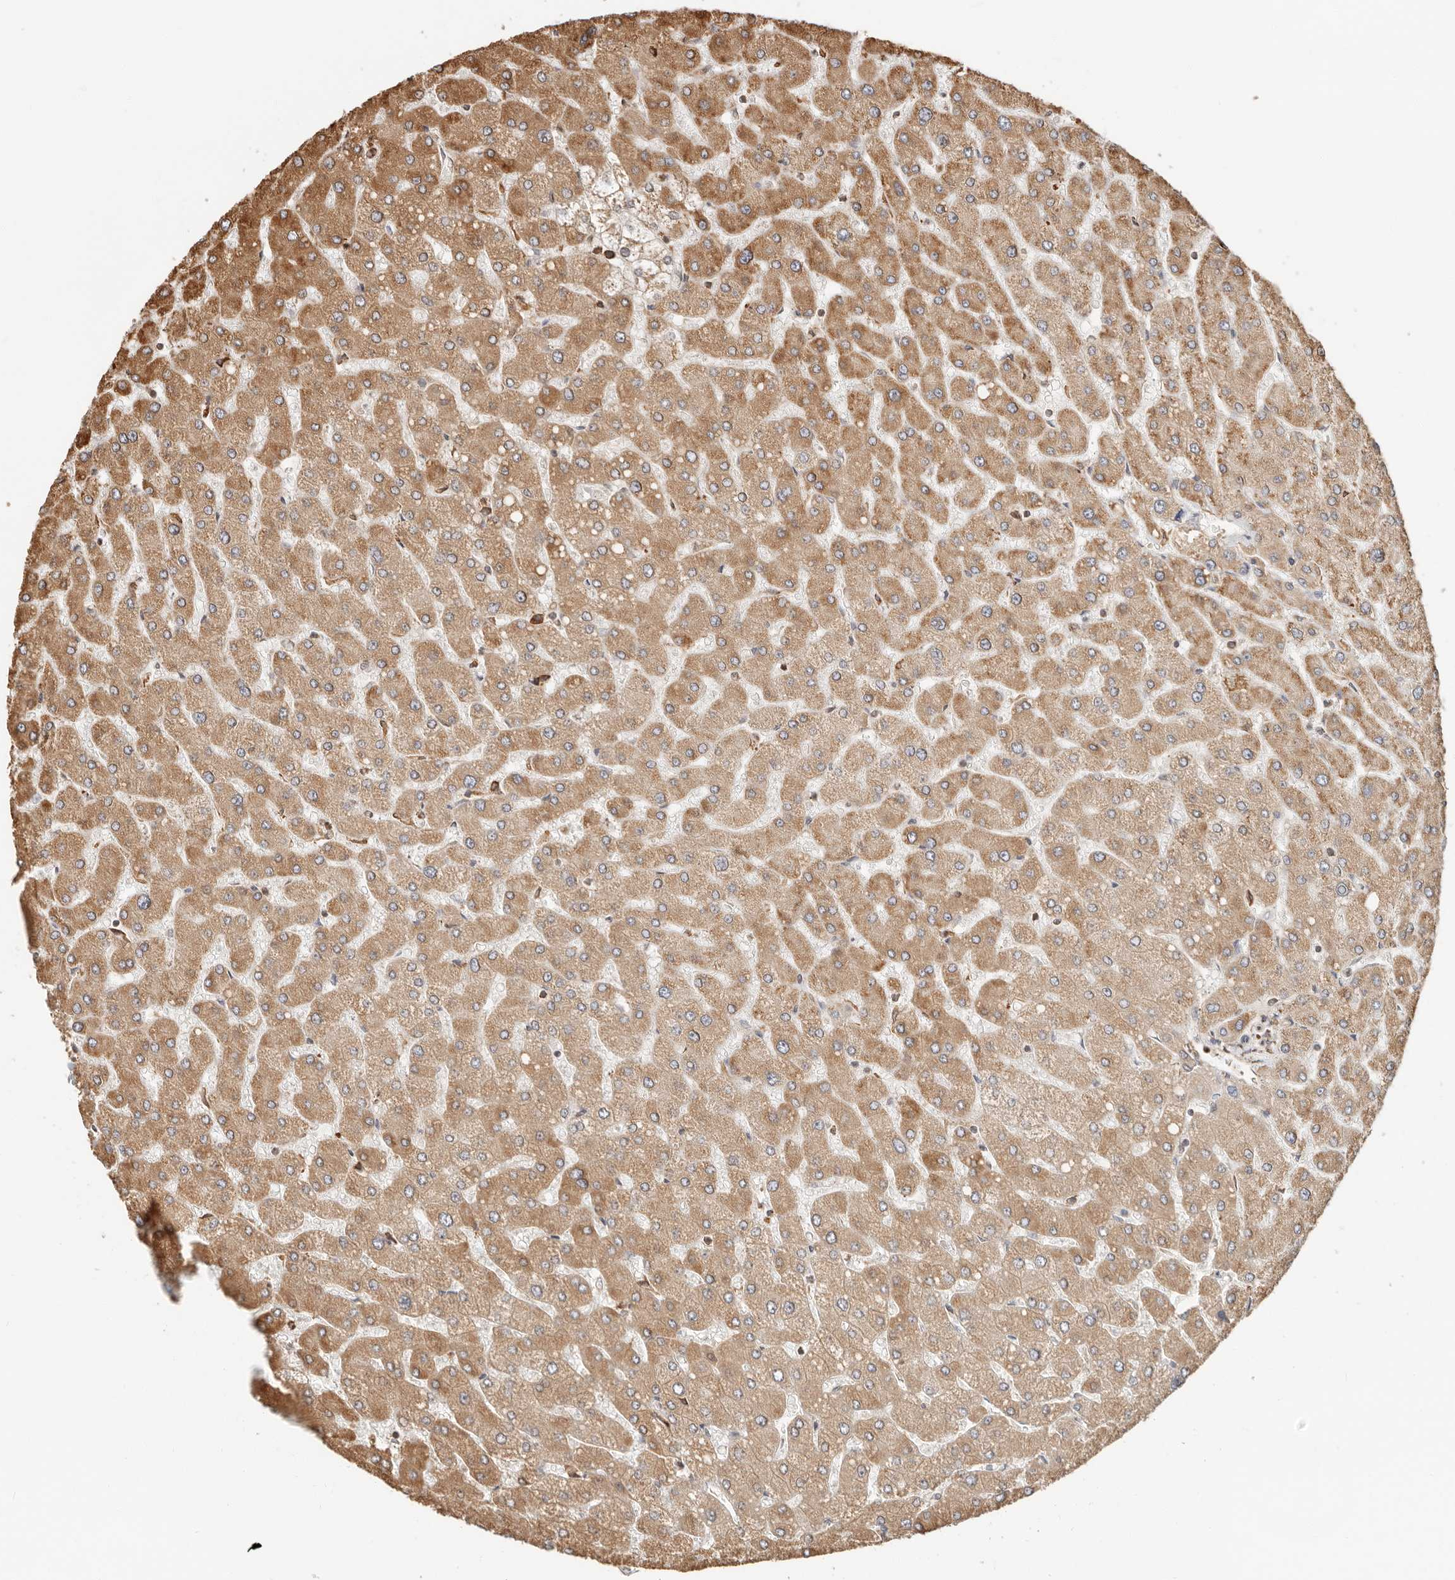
{"staining": {"intensity": "moderate", "quantity": ">75%", "location": "cytoplasmic/membranous"}, "tissue": "liver", "cell_type": "Cholangiocytes", "image_type": "normal", "snomed": [{"axis": "morphology", "description": "Normal tissue, NOS"}, {"axis": "topography", "description": "Liver"}], "caption": "Immunohistochemistry (IHC) (DAB) staining of normal human liver exhibits moderate cytoplasmic/membranous protein expression in about >75% of cholangiocytes.", "gene": "ARHGEF10L", "patient": {"sex": "male", "age": 55}}